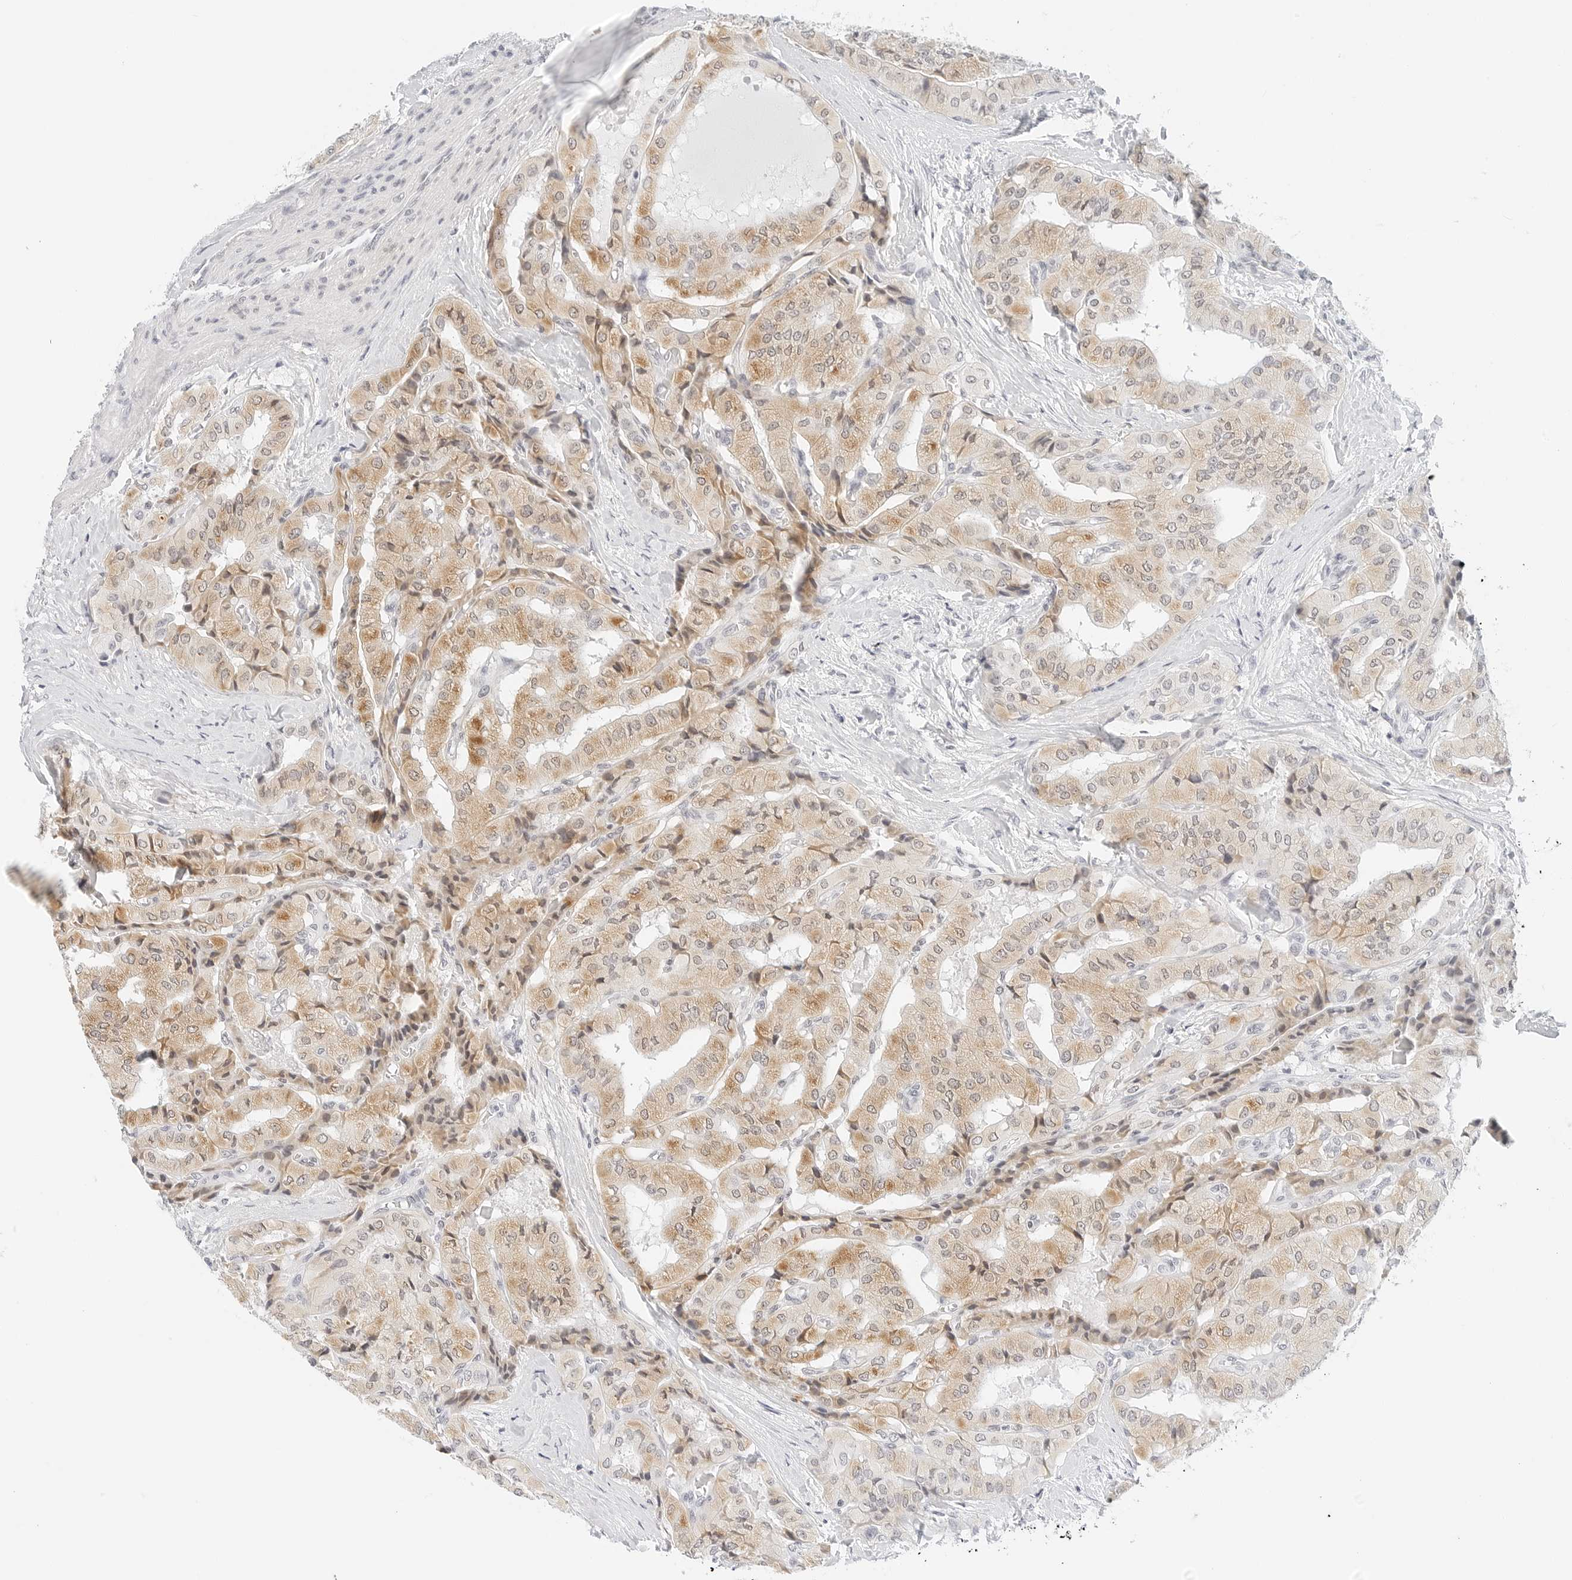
{"staining": {"intensity": "moderate", "quantity": ">75%", "location": "cytoplasmic/membranous,nuclear"}, "tissue": "thyroid cancer", "cell_type": "Tumor cells", "image_type": "cancer", "snomed": [{"axis": "morphology", "description": "Papillary adenocarcinoma, NOS"}, {"axis": "topography", "description": "Thyroid gland"}], "caption": "Immunohistochemistry staining of thyroid cancer, which shows medium levels of moderate cytoplasmic/membranous and nuclear expression in about >75% of tumor cells indicating moderate cytoplasmic/membranous and nuclear protein positivity. The staining was performed using DAB (3,3'-diaminobenzidine) (brown) for protein detection and nuclei were counterstained in hematoxylin (blue).", "gene": "CD22", "patient": {"sex": "female", "age": 59}}